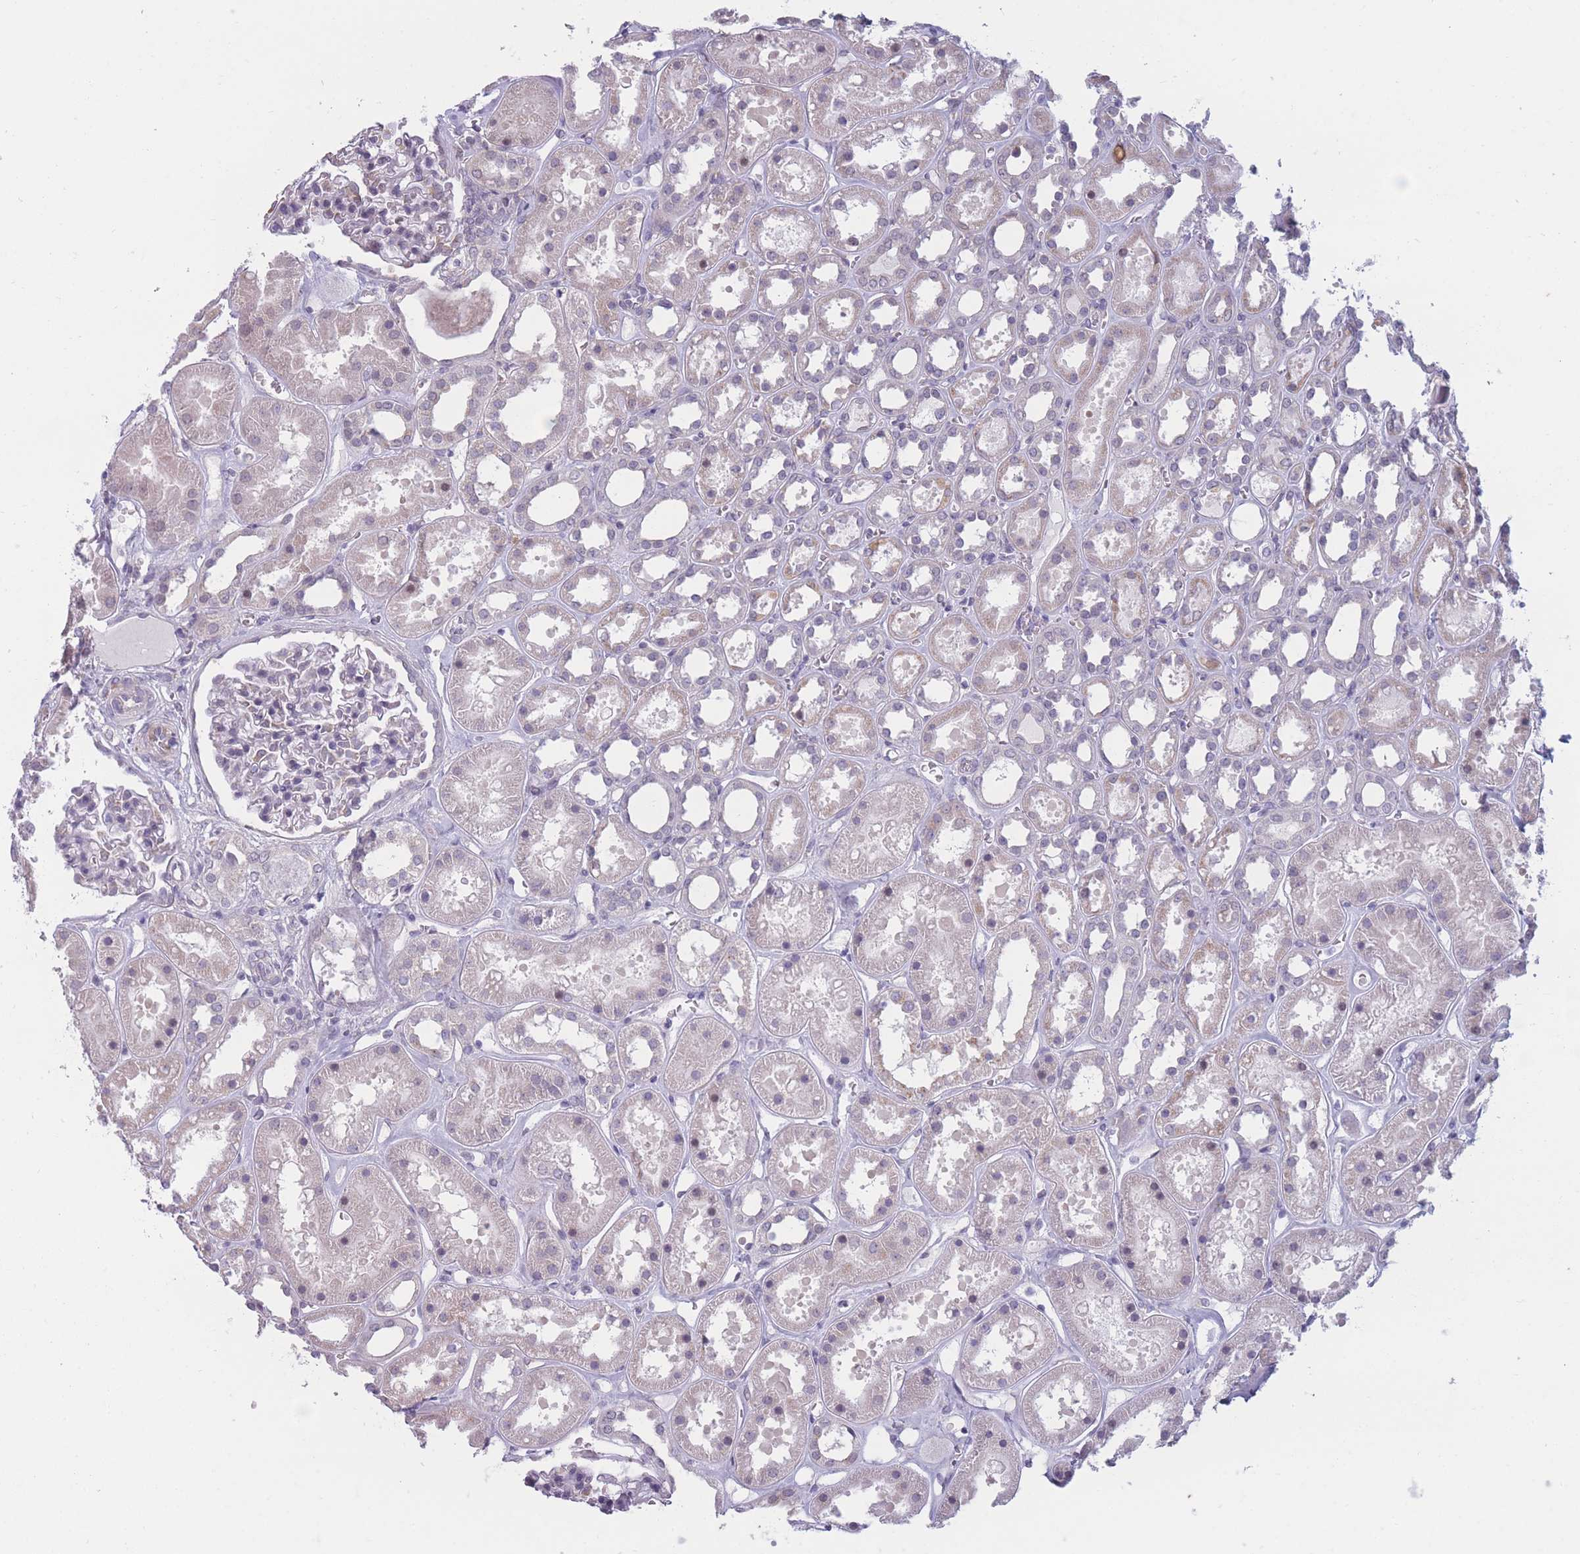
{"staining": {"intensity": "negative", "quantity": "none", "location": "none"}, "tissue": "kidney", "cell_type": "Cells in glomeruli", "image_type": "normal", "snomed": [{"axis": "morphology", "description": "Normal tissue, NOS"}, {"axis": "topography", "description": "Kidney"}], "caption": "DAB immunohistochemical staining of normal human kidney demonstrates no significant staining in cells in glomeruli.", "gene": "COL27A1", "patient": {"sex": "female", "age": 41}}